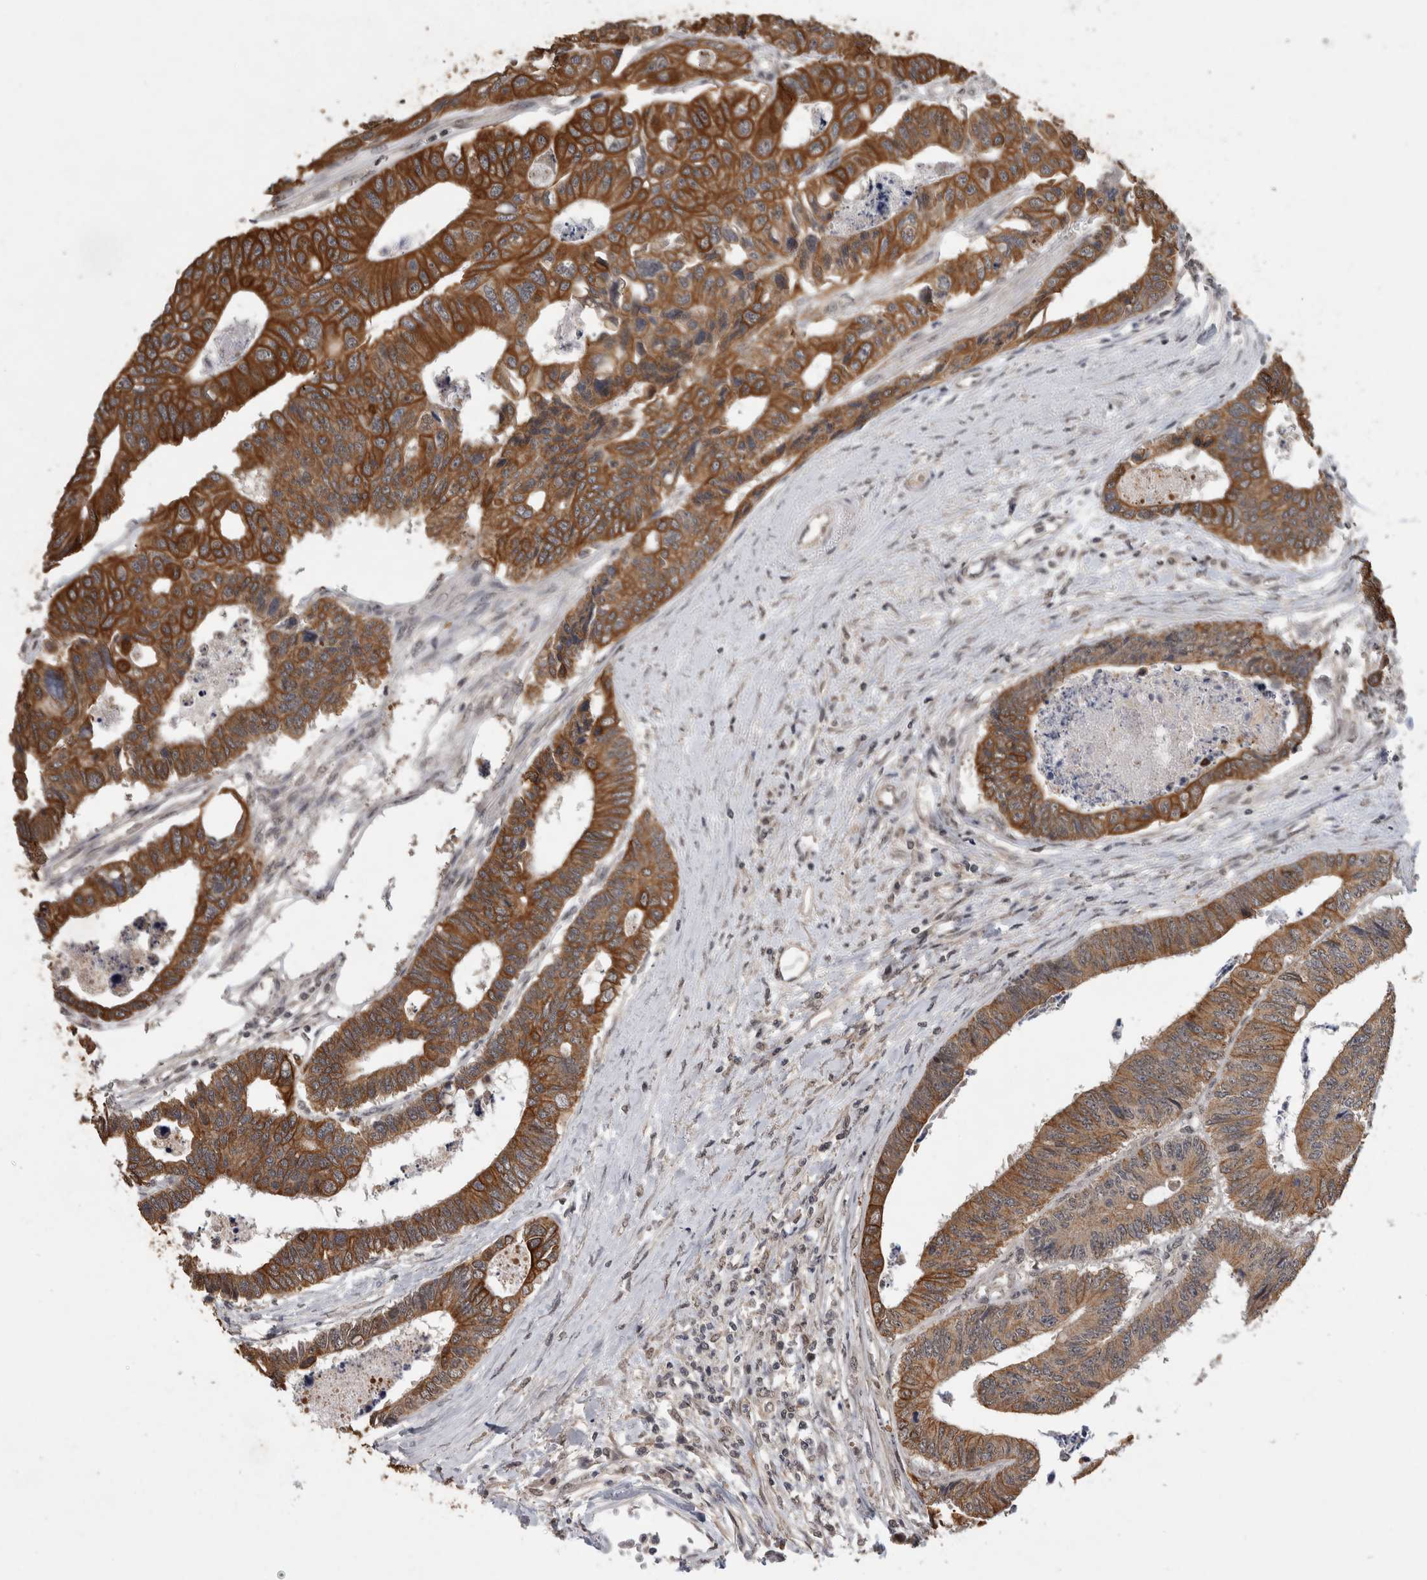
{"staining": {"intensity": "strong", "quantity": ">75%", "location": "cytoplasmic/membranous"}, "tissue": "colorectal cancer", "cell_type": "Tumor cells", "image_type": "cancer", "snomed": [{"axis": "morphology", "description": "Adenocarcinoma, NOS"}, {"axis": "topography", "description": "Rectum"}], "caption": "This is an image of IHC staining of colorectal cancer, which shows strong staining in the cytoplasmic/membranous of tumor cells.", "gene": "RHPN1", "patient": {"sex": "male", "age": 84}}